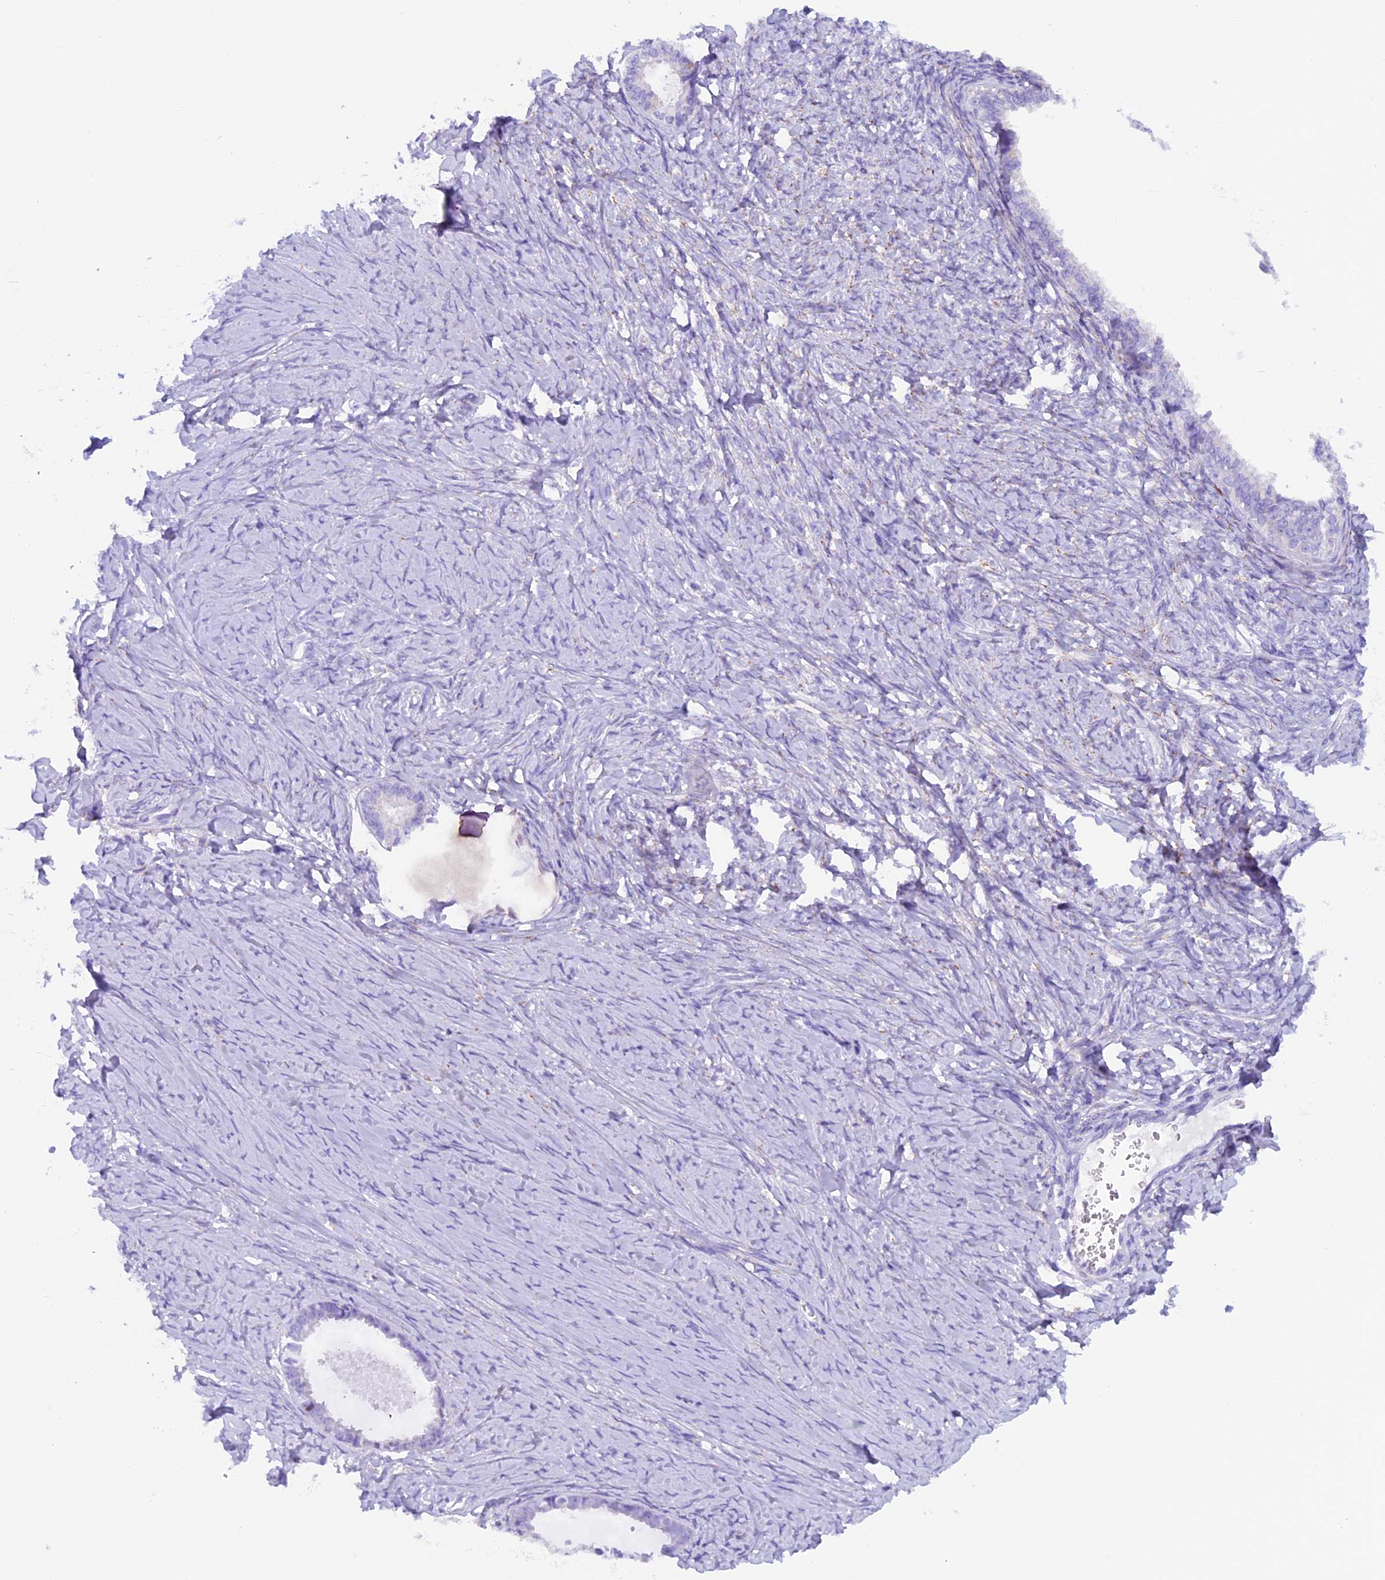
{"staining": {"intensity": "negative", "quantity": "none", "location": "none"}, "tissue": "ovarian cancer", "cell_type": "Tumor cells", "image_type": "cancer", "snomed": [{"axis": "morphology", "description": "Cystadenocarcinoma, serous, NOS"}, {"axis": "topography", "description": "Ovary"}], "caption": "An immunohistochemistry (IHC) photomicrograph of ovarian serous cystadenocarcinoma is shown. There is no staining in tumor cells of ovarian serous cystadenocarcinoma. (DAB (3,3'-diaminobenzidine) IHC, high magnification).", "gene": "RTTN", "patient": {"sex": "female", "age": 79}}